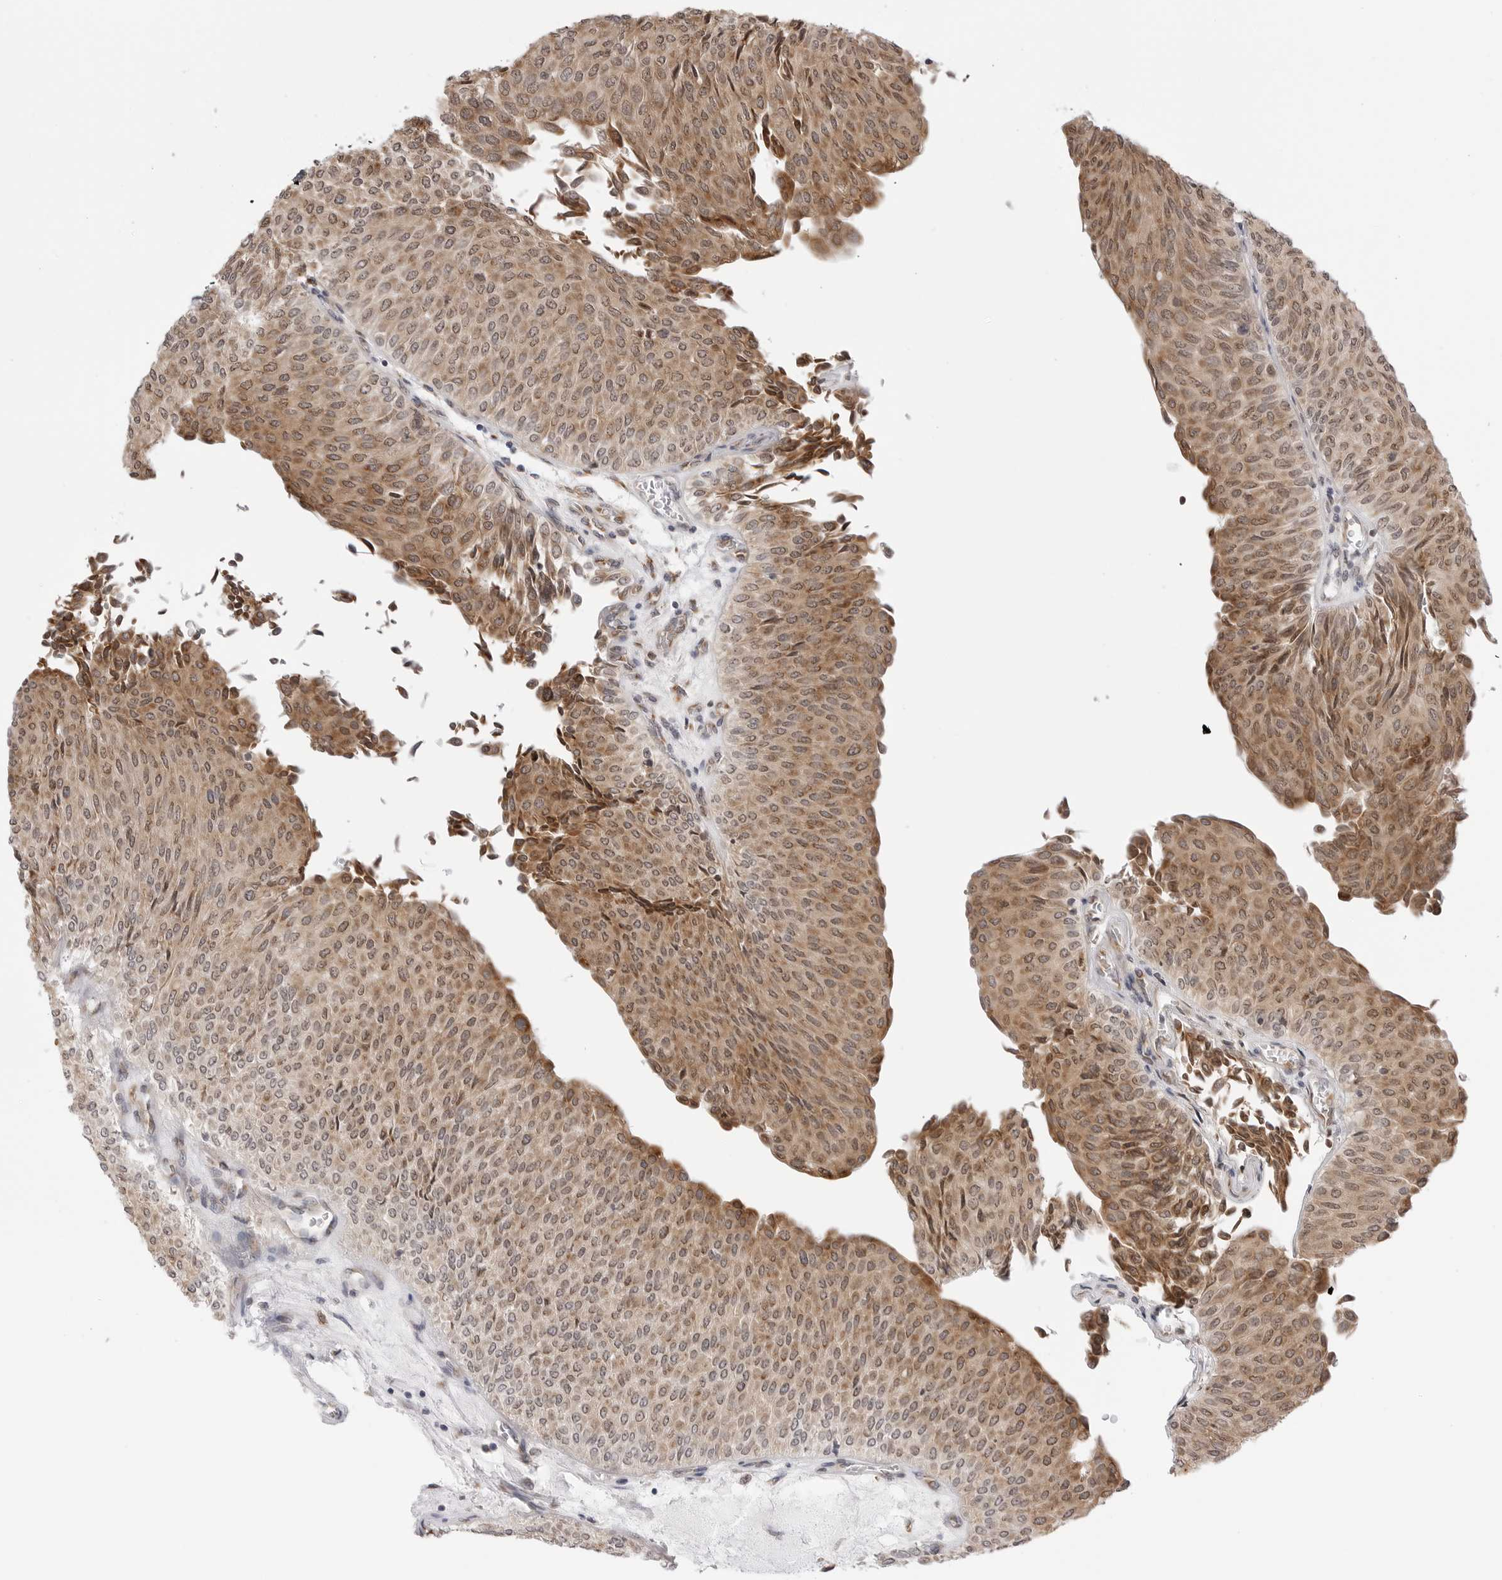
{"staining": {"intensity": "moderate", "quantity": ">75%", "location": "cytoplasmic/membranous,nuclear"}, "tissue": "urothelial cancer", "cell_type": "Tumor cells", "image_type": "cancer", "snomed": [{"axis": "morphology", "description": "Urothelial carcinoma, Low grade"}, {"axis": "topography", "description": "Urinary bladder"}], "caption": "Urothelial cancer stained for a protein (brown) exhibits moderate cytoplasmic/membranous and nuclear positive positivity in approximately >75% of tumor cells.", "gene": "RPN1", "patient": {"sex": "male", "age": 78}}